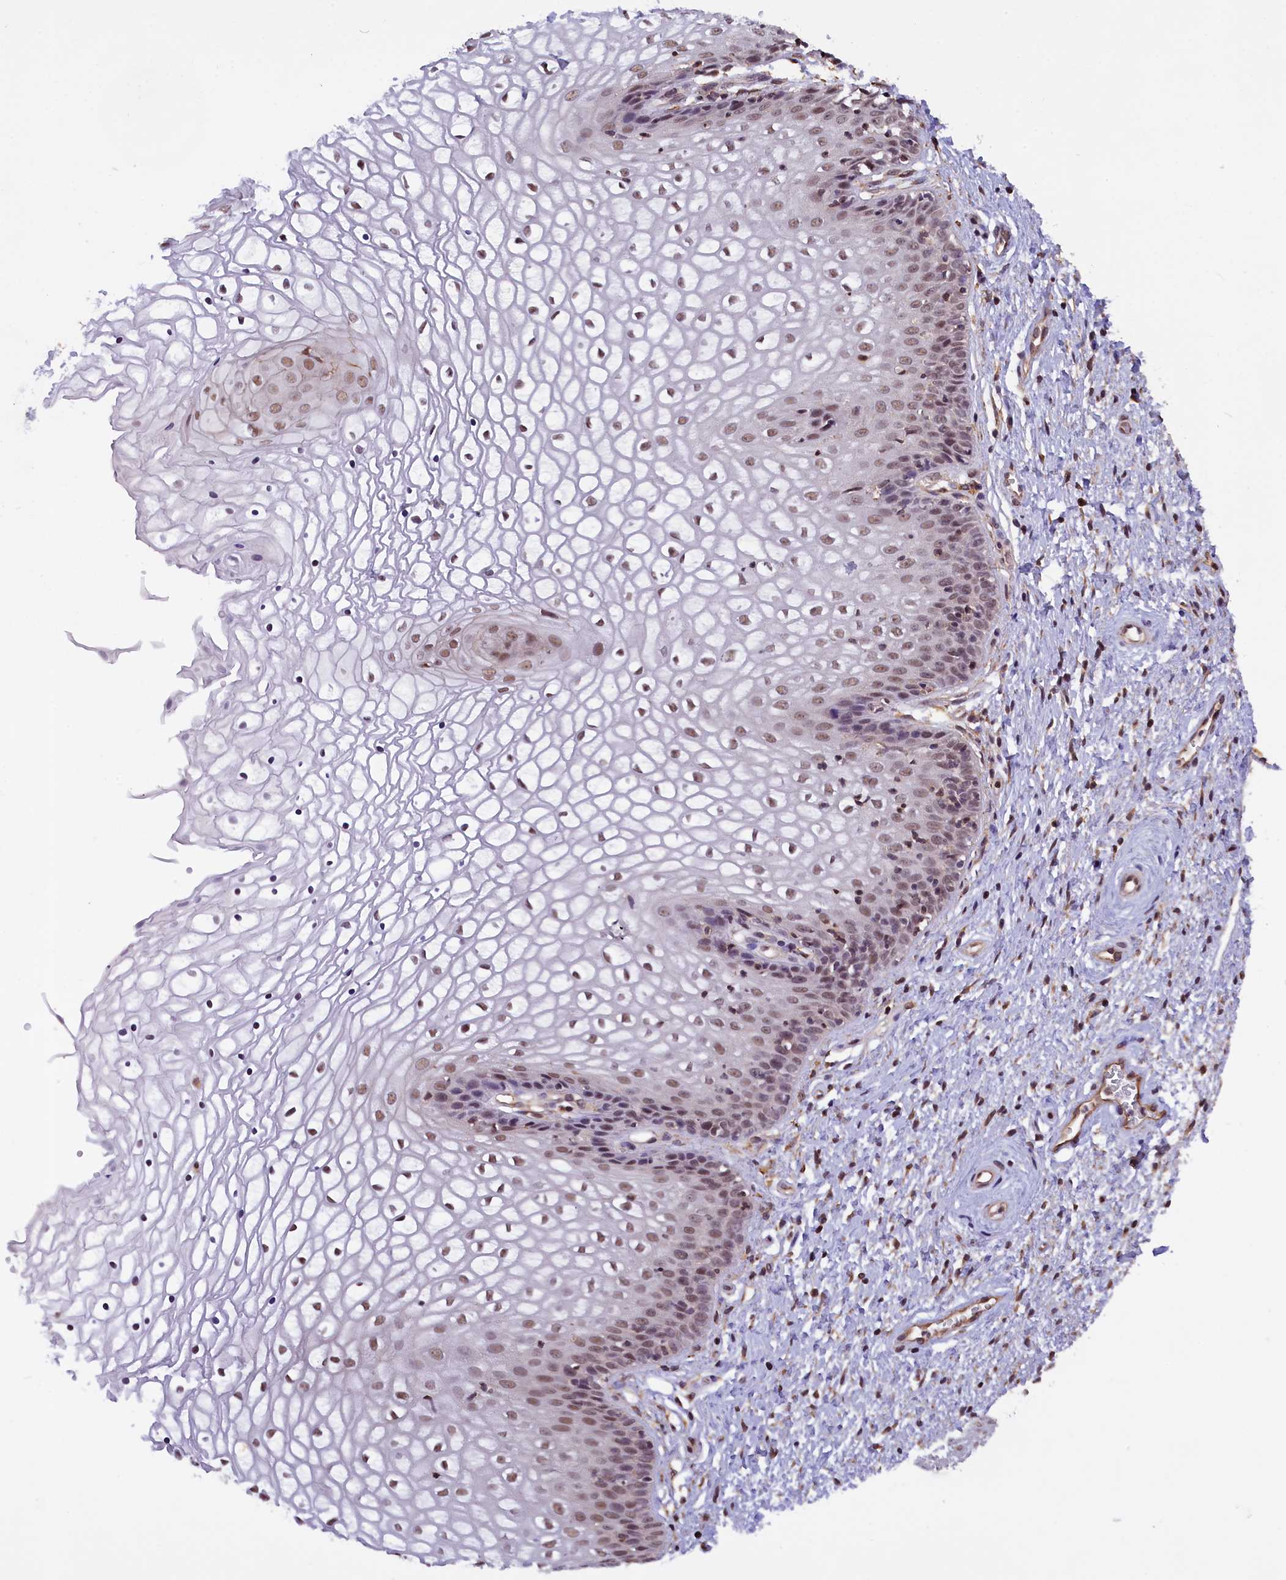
{"staining": {"intensity": "moderate", "quantity": "25%-75%", "location": "nuclear"}, "tissue": "vagina", "cell_type": "Squamous epithelial cells", "image_type": "normal", "snomed": [{"axis": "morphology", "description": "Normal tissue, NOS"}, {"axis": "topography", "description": "Vagina"}], "caption": "DAB (3,3'-diaminobenzidine) immunohistochemical staining of unremarkable vagina displays moderate nuclear protein positivity in about 25%-75% of squamous epithelial cells. Using DAB (3,3'-diaminobenzidine) (brown) and hematoxylin (blue) stains, captured at high magnification using brightfield microscopy.", "gene": "ZC3H4", "patient": {"sex": "female", "age": 34}}